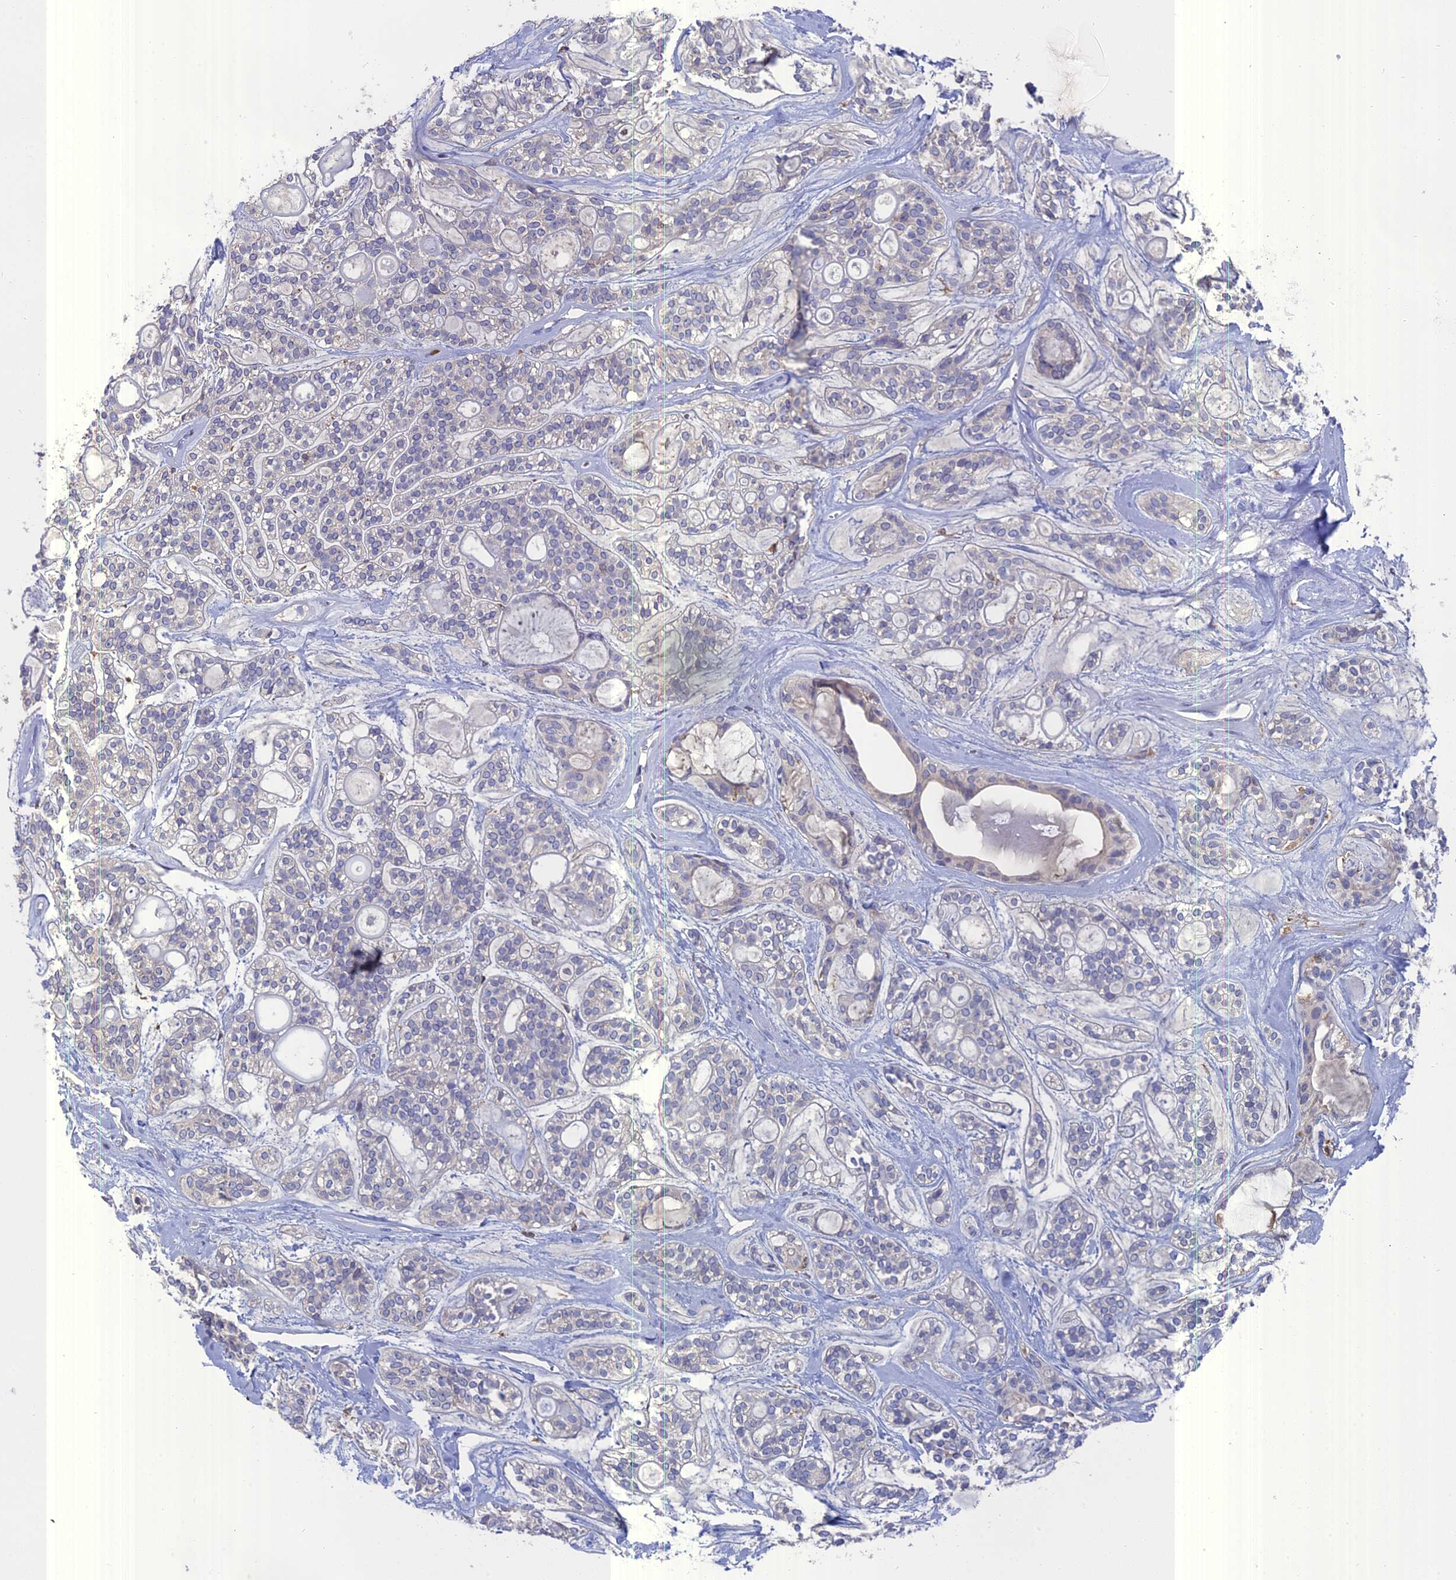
{"staining": {"intensity": "negative", "quantity": "none", "location": "none"}, "tissue": "head and neck cancer", "cell_type": "Tumor cells", "image_type": "cancer", "snomed": [{"axis": "morphology", "description": "Adenocarcinoma, NOS"}, {"axis": "topography", "description": "Head-Neck"}], "caption": "Protein analysis of head and neck adenocarcinoma reveals no significant expression in tumor cells. (DAB immunohistochemistry (IHC), high magnification).", "gene": "NCF4", "patient": {"sex": "male", "age": 66}}